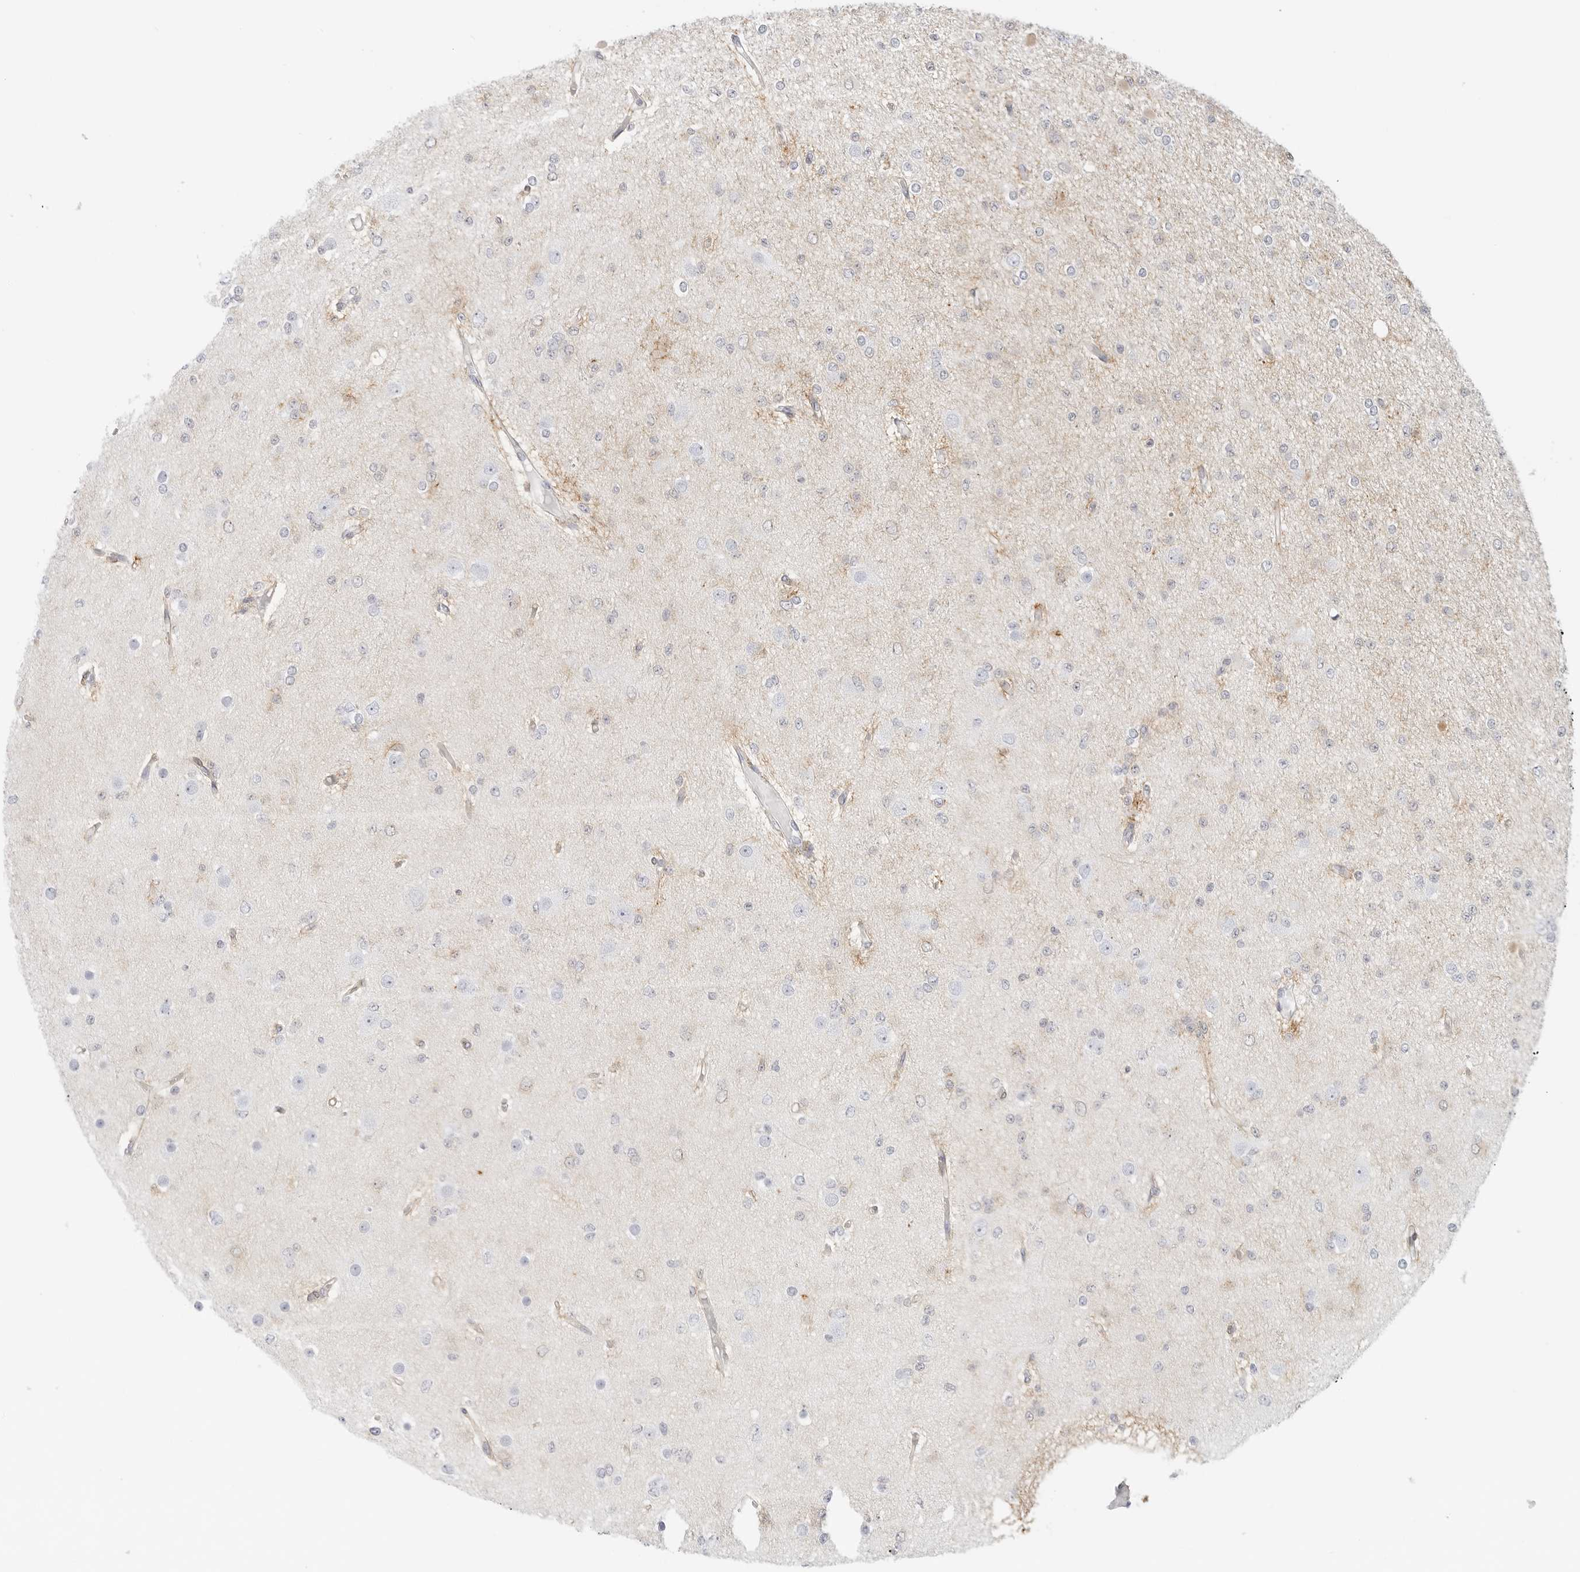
{"staining": {"intensity": "negative", "quantity": "none", "location": "none"}, "tissue": "glioma", "cell_type": "Tumor cells", "image_type": "cancer", "snomed": [{"axis": "morphology", "description": "Glioma, malignant, Low grade"}, {"axis": "topography", "description": "Brain"}], "caption": "Photomicrograph shows no protein staining in tumor cells of glioma tissue.", "gene": "SLC9A3R1", "patient": {"sex": "female", "age": 22}}